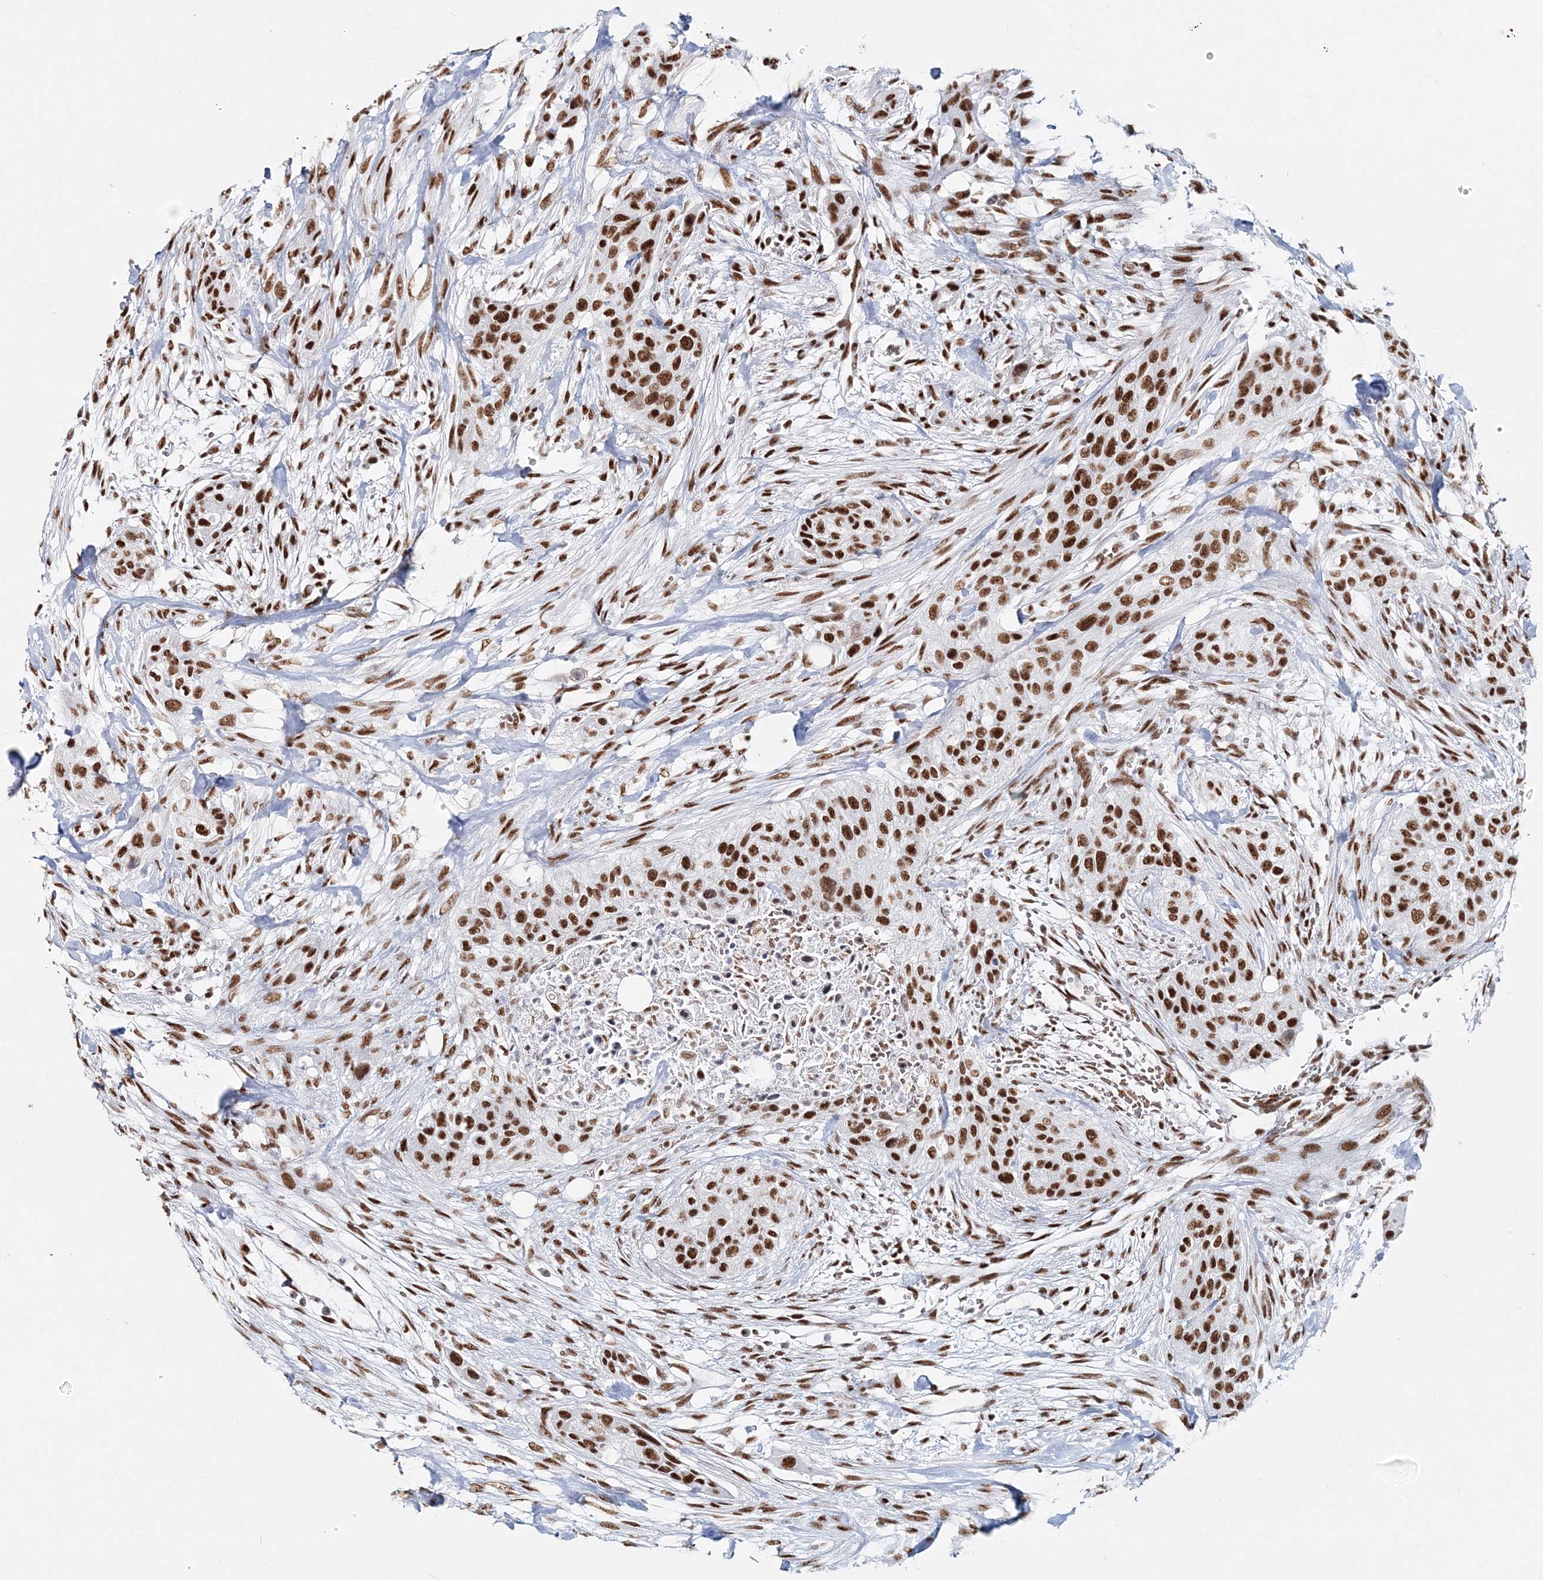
{"staining": {"intensity": "strong", "quantity": ">75%", "location": "nuclear"}, "tissue": "urothelial cancer", "cell_type": "Tumor cells", "image_type": "cancer", "snomed": [{"axis": "morphology", "description": "Urothelial carcinoma, High grade"}, {"axis": "topography", "description": "Urinary bladder"}], "caption": "Strong nuclear positivity is seen in approximately >75% of tumor cells in urothelial cancer.", "gene": "QRICH1", "patient": {"sex": "male", "age": 35}}